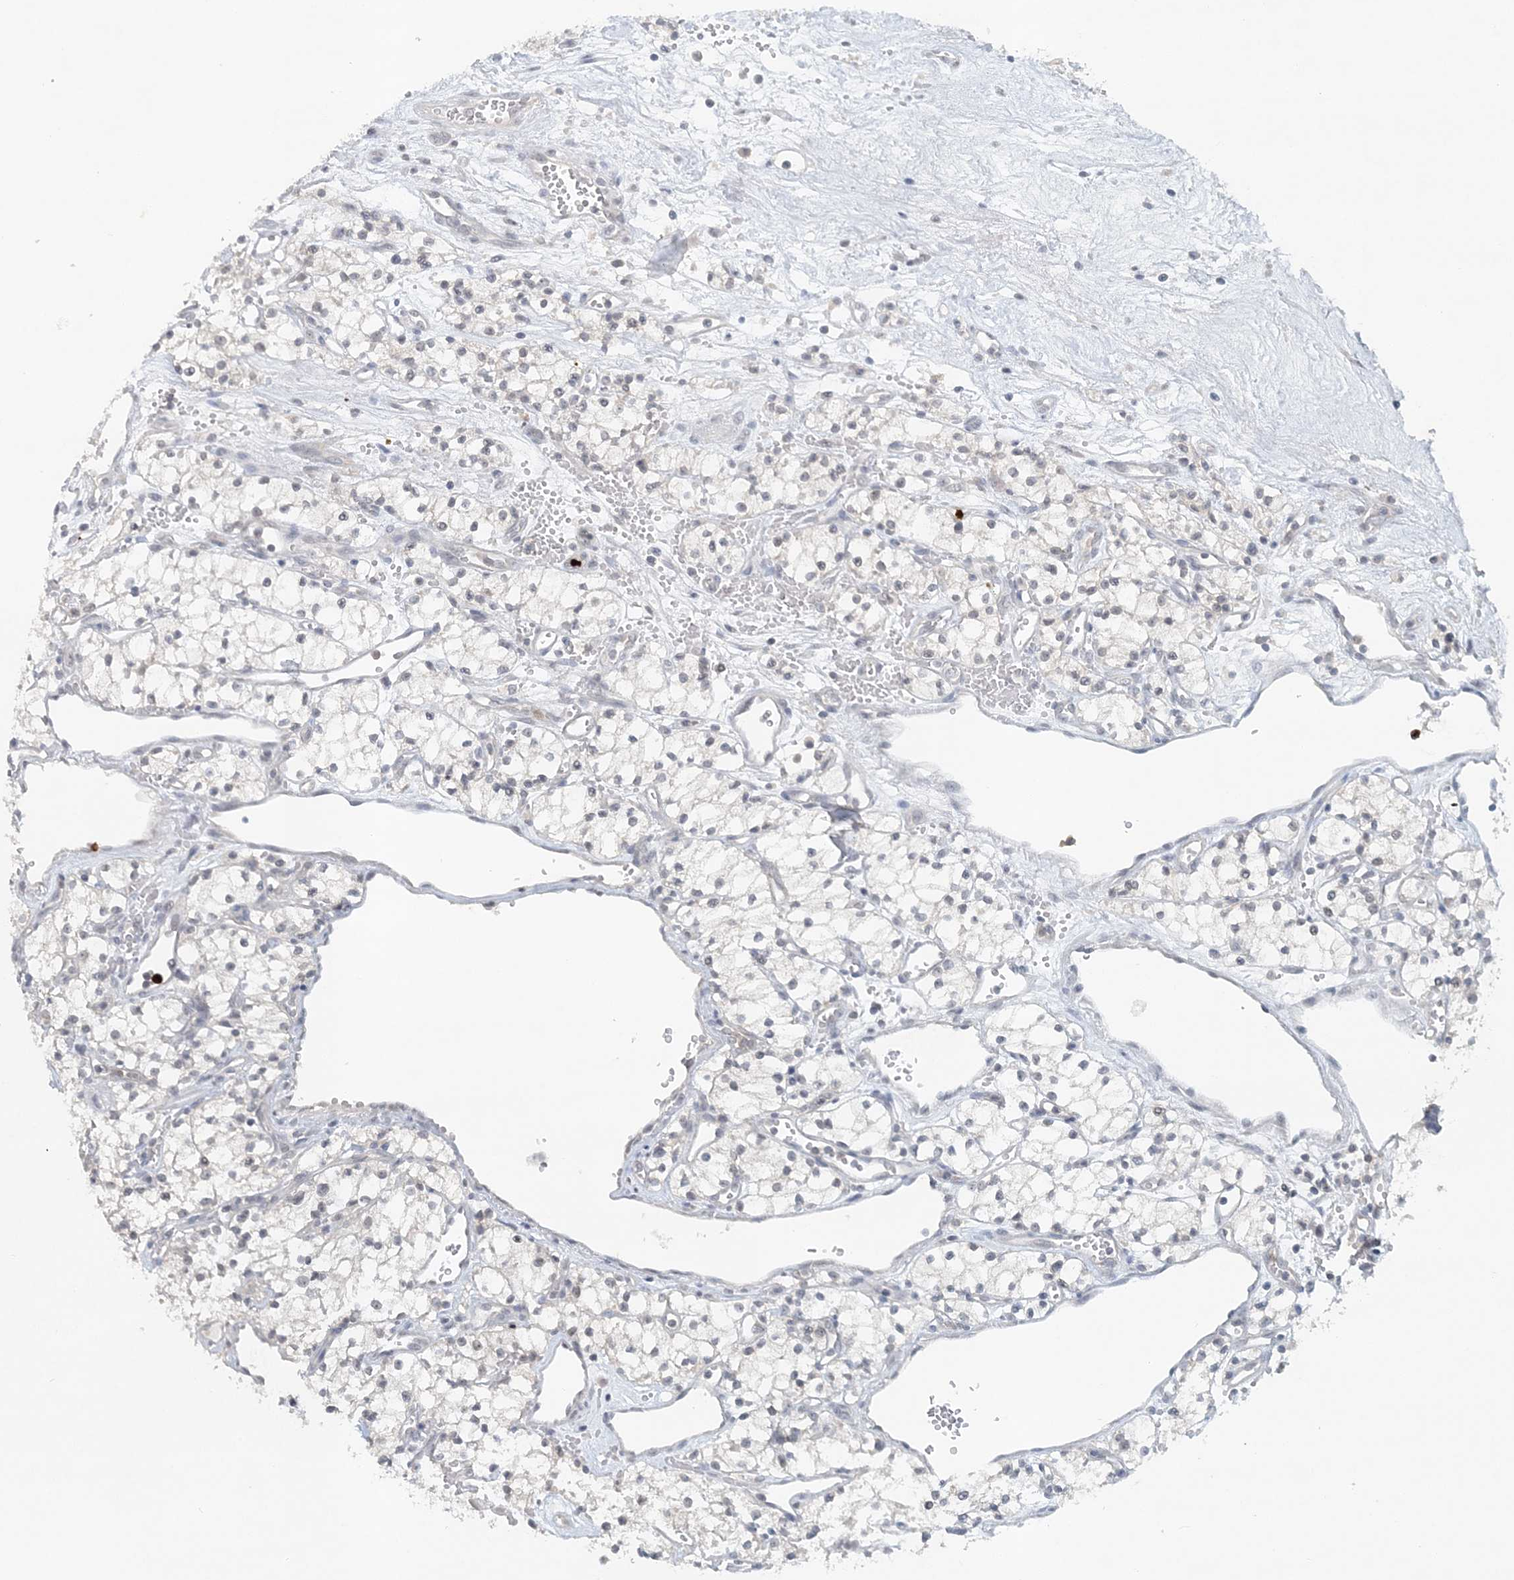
{"staining": {"intensity": "negative", "quantity": "none", "location": "none"}, "tissue": "renal cancer", "cell_type": "Tumor cells", "image_type": "cancer", "snomed": [{"axis": "morphology", "description": "Adenocarcinoma, NOS"}, {"axis": "topography", "description": "Kidney"}], "caption": "The image shows no staining of tumor cells in renal cancer (adenocarcinoma).", "gene": "NUP54", "patient": {"sex": "male", "age": 59}}